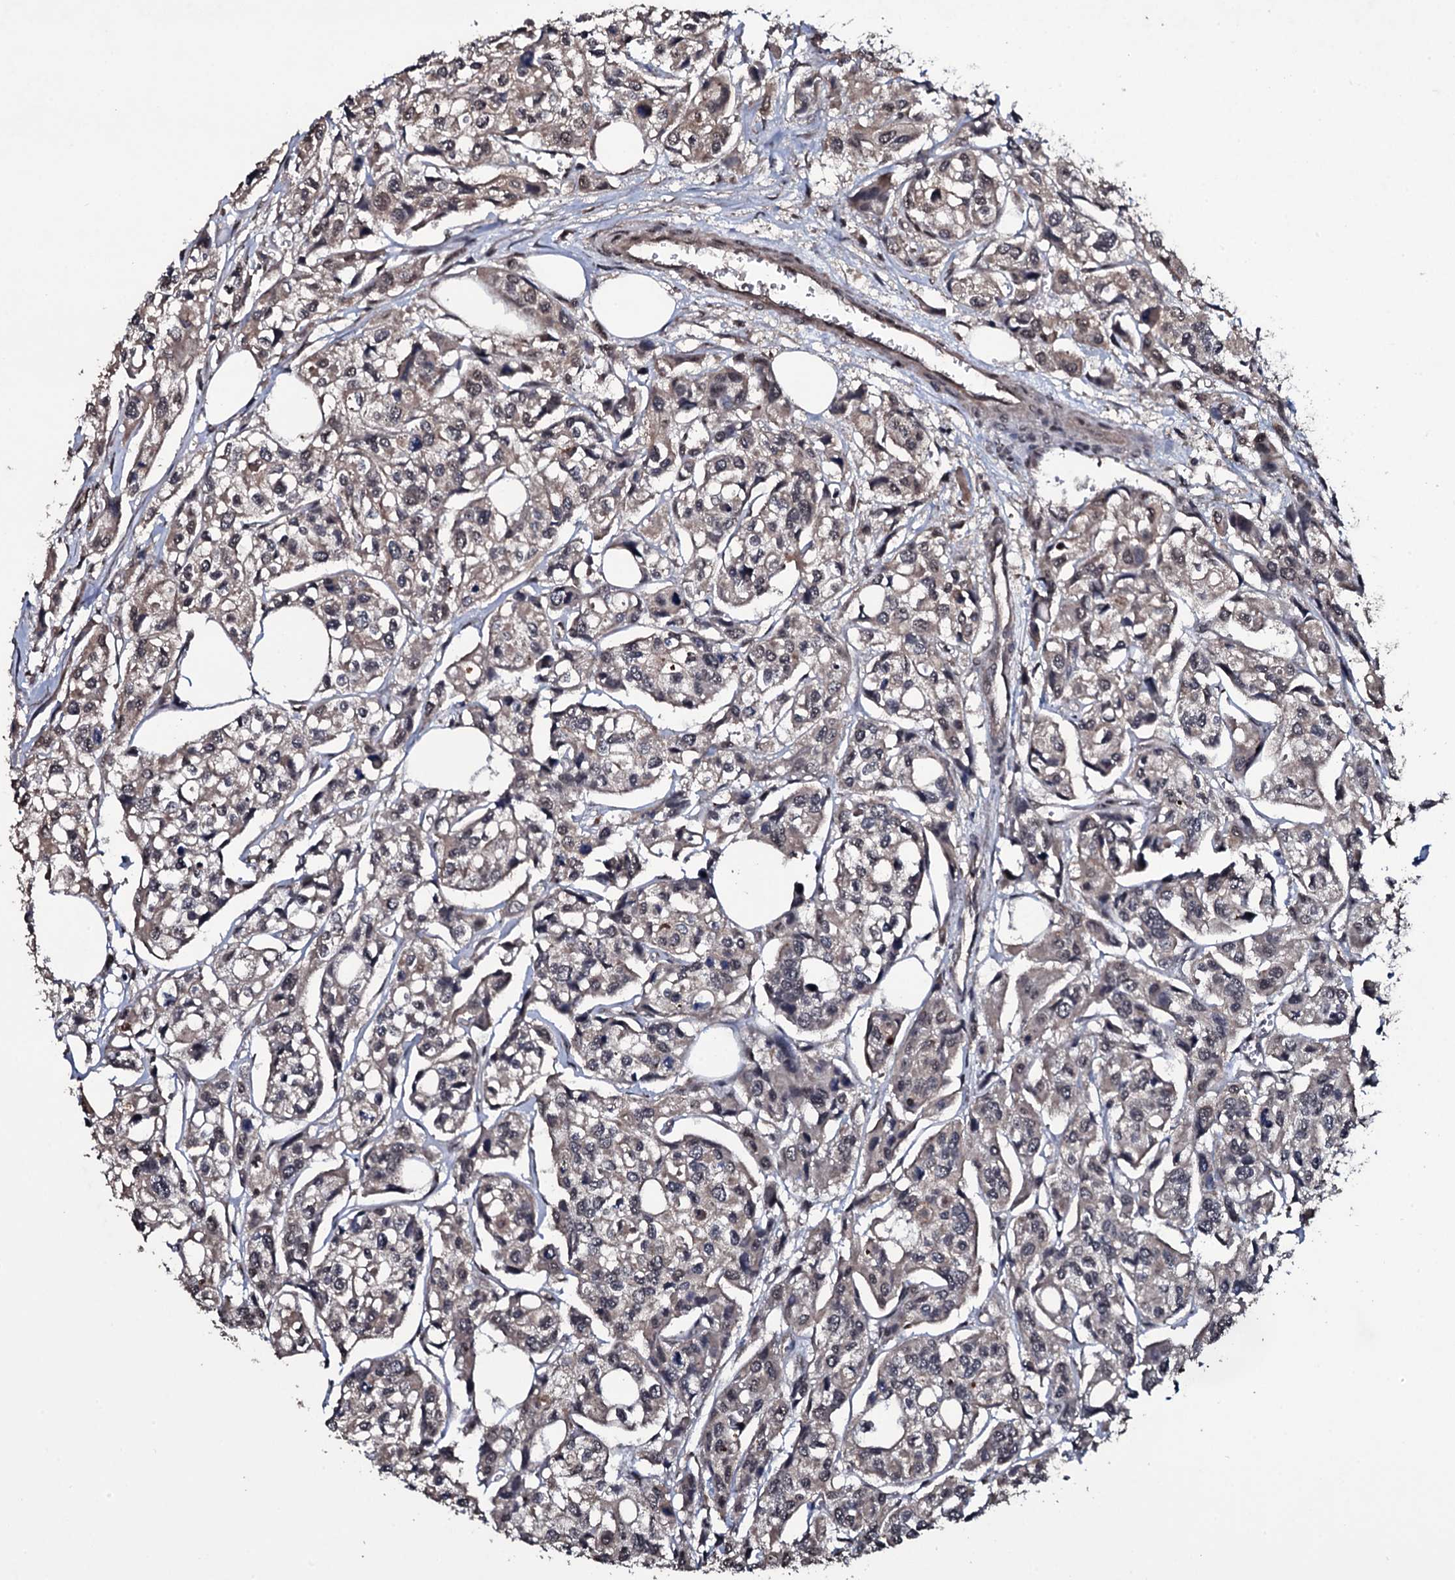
{"staining": {"intensity": "moderate", "quantity": "25%-75%", "location": "cytoplasmic/membranous,nuclear"}, "tissue": "urothelial cancer", "cell_type": "Tumor cells", "image_type": "cancer", "snomed": [{"axis": "morphology", "description": "Urothelial carcinoma, High grade"}, {"axis": "topography", "description": "Urinary bladder"}], "caption": "Urothelial cancer stained with immunohistochemistry reveals moderate cytoplasmic/membranous and nuclear expression in about 25%-75% of tumor cells.", "gene": "MRPS31", "patient": {"sex": "male", "age": 67}}